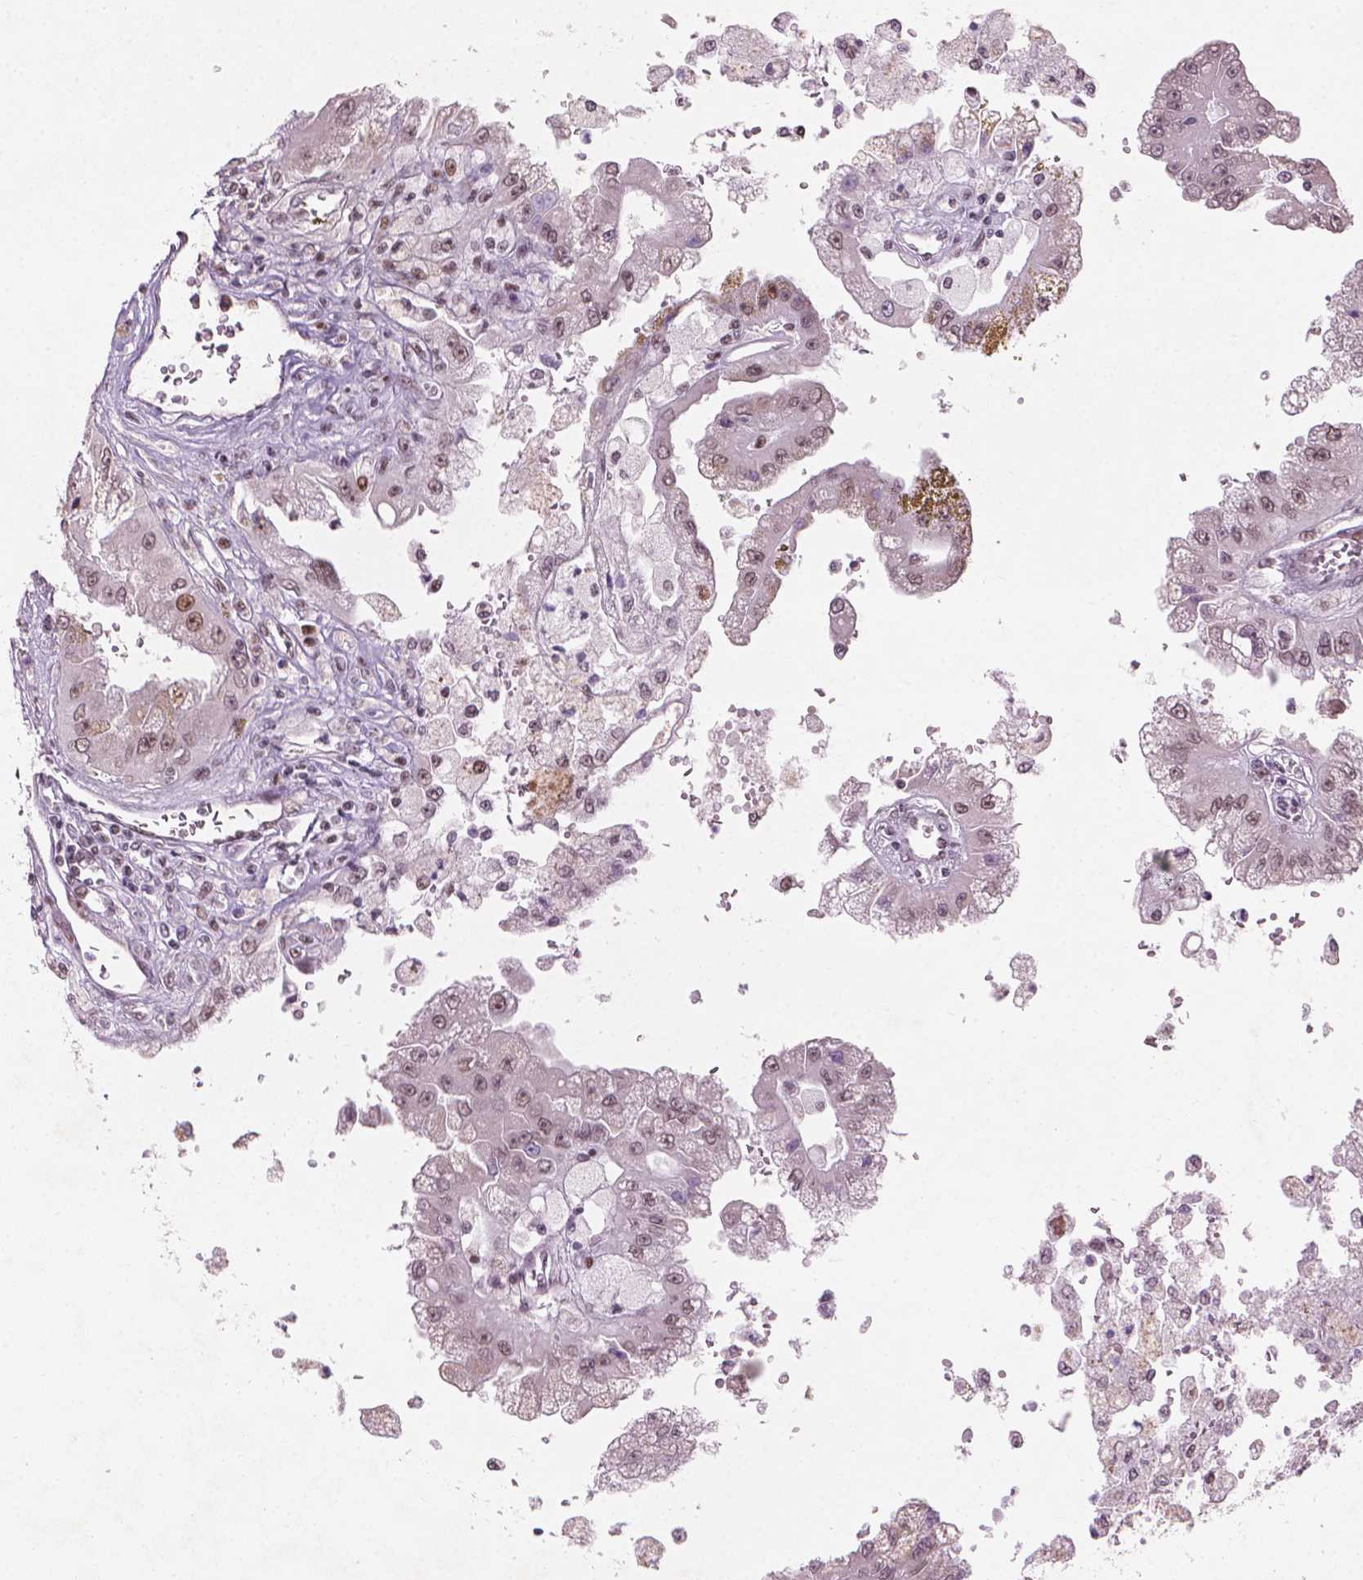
{"staining": {"intensity": "weak", "quantity": ">75%", "location": "nuclear"}, "tissue": "renal cancer", "cell_type": "Tumor cells", "image_type": "cancer", "snomed": [{"axis": "morphology", "description": "Adenocarcinoma, NOS"}, {"axis": "topography", "description": "Kidney"}], "caption": "High-magnification brightfield microscopy of adenocarcinoma (renal) stained with DAB (brown) and counterstained with hematoxylin (blue). tumor cells exhibit weak nuclear positivity is identified in about>75% of cells.", "gene": "HES7", "patient": {"sex": "male", "age": 58}}